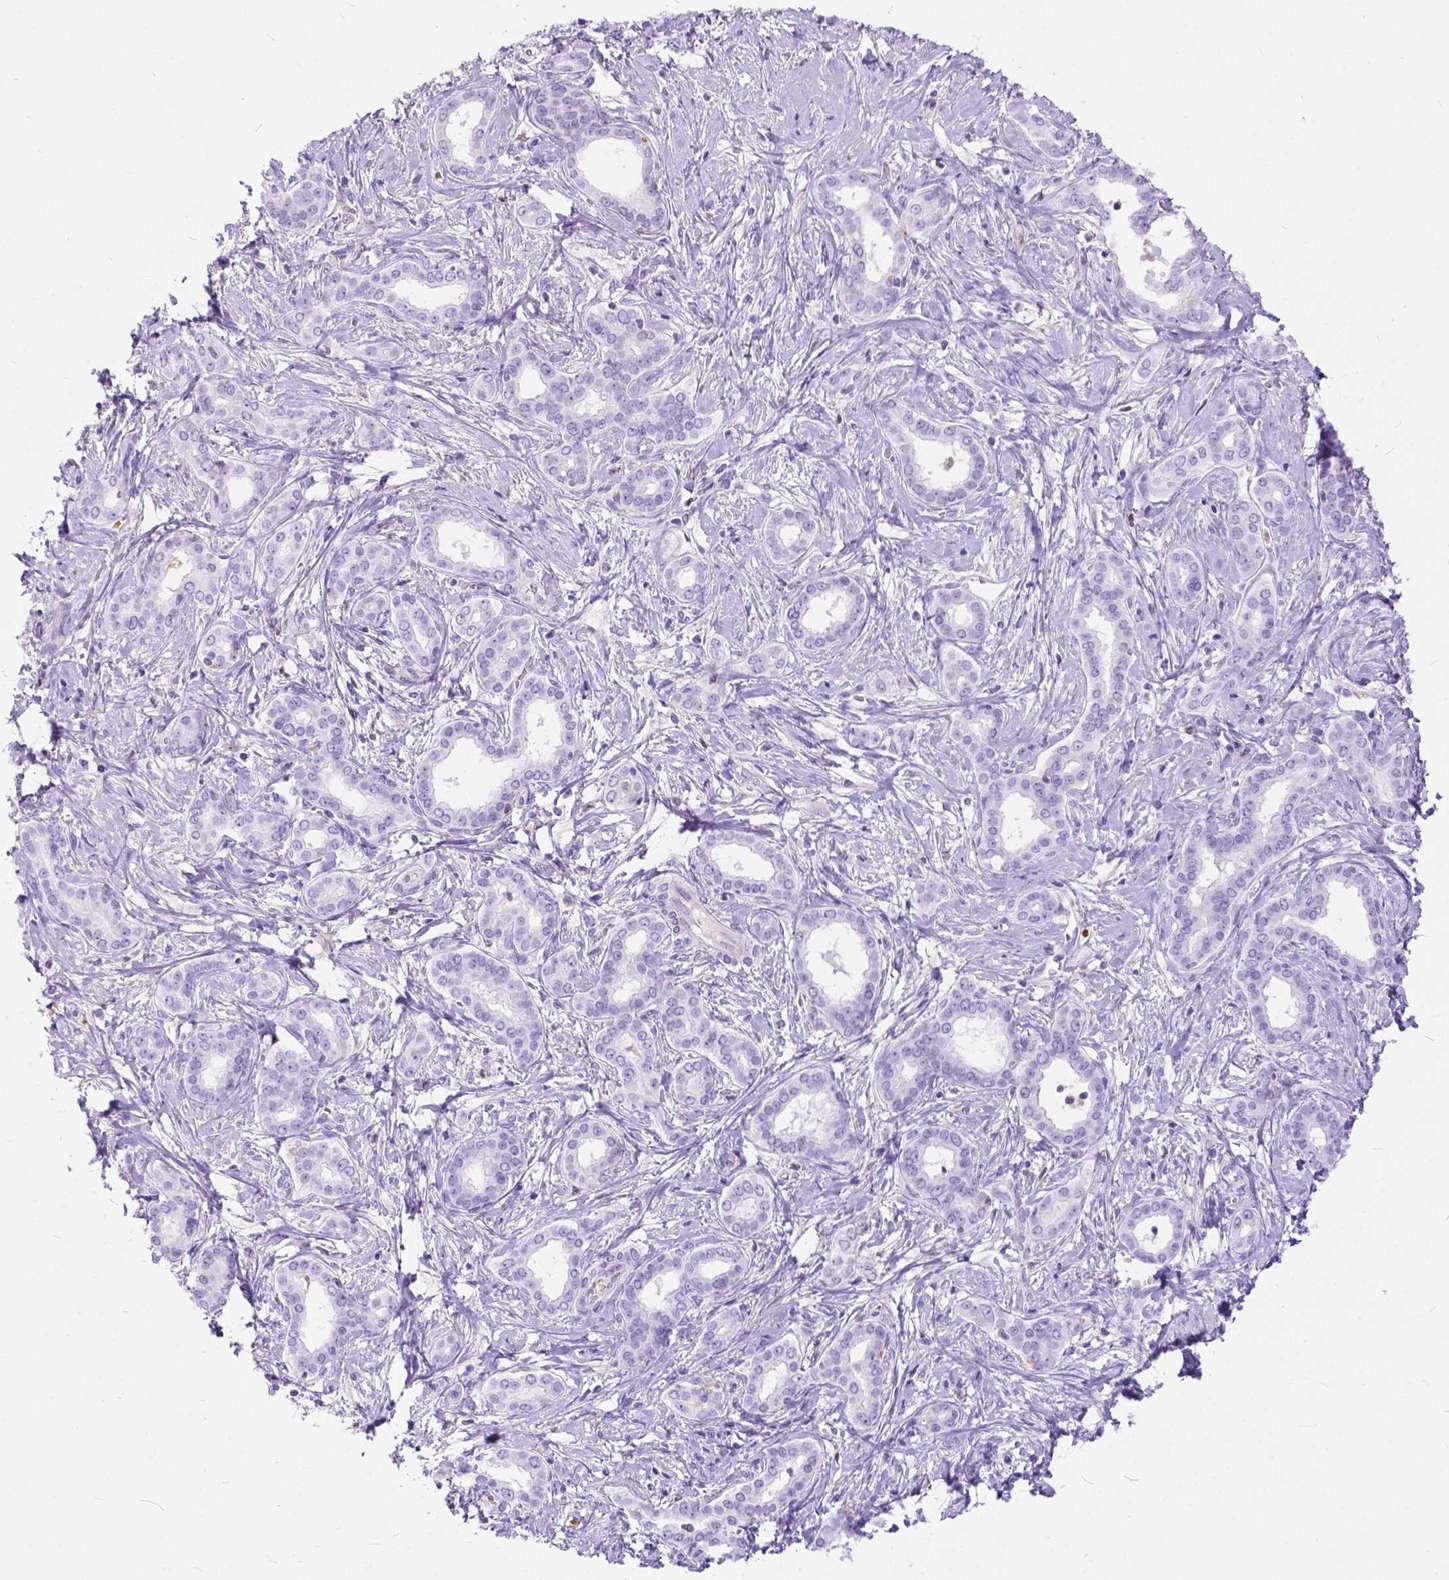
{"staining": {"intensity": "negative", "quantity": "none", "location": "none"}, "tissue": "liver cancer", "cell_type": "Tumor cells", "image_type": "cancer", "snomed": [{"axis": "morphology", "description": "Cholangiocarcinoma"}, {"axis": "topography", "description": "Liver"}], "caption": "This is an immunohistochemistry (IHC) histopathology image of liver cholangiocarcinoma. There is no staining in tumor cells.", "gene": "TMEM169", "patient": {"sex": "female", "age": 47}}